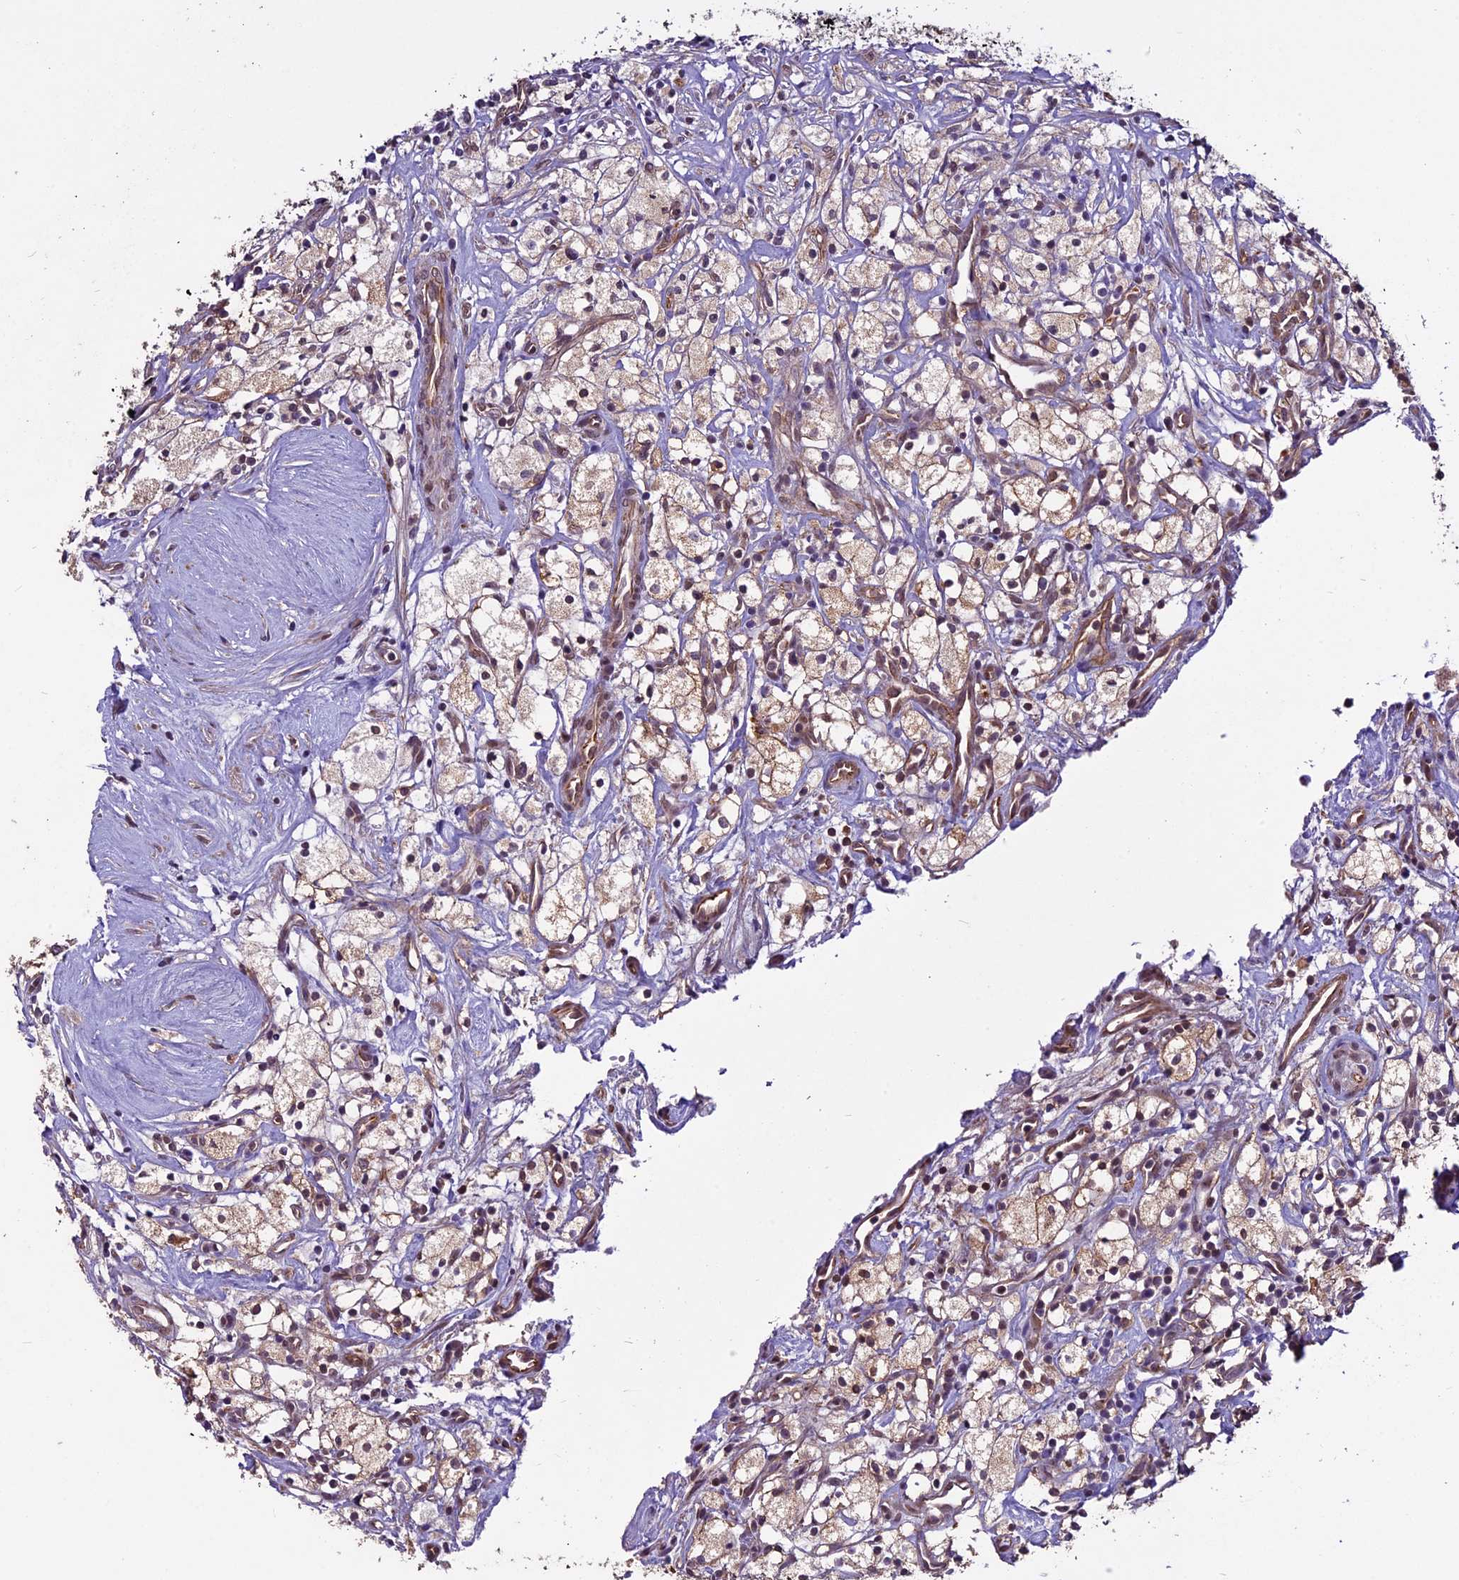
{"staining": {"intensity": "moderate", "quantity": "25%-75%", "location": "cytoplasmic/membranous"}, "tissue": "renal cancer", "cell_type": "Tumor cells", "image_type": "cancer", "snomed": [{"axis": "morphology", "description": "Adenocarcinoma, NOS"}, {"axis": "topography", "description": "Kidney"}], "caption": "The immunohistochemical stain highlights moderate cytoplasmic/membranous expression in tumor cells of renal adenocarcinoma tissue.", "gene": "C3orf70", "patient": {"sex": "male", "age": 59}}